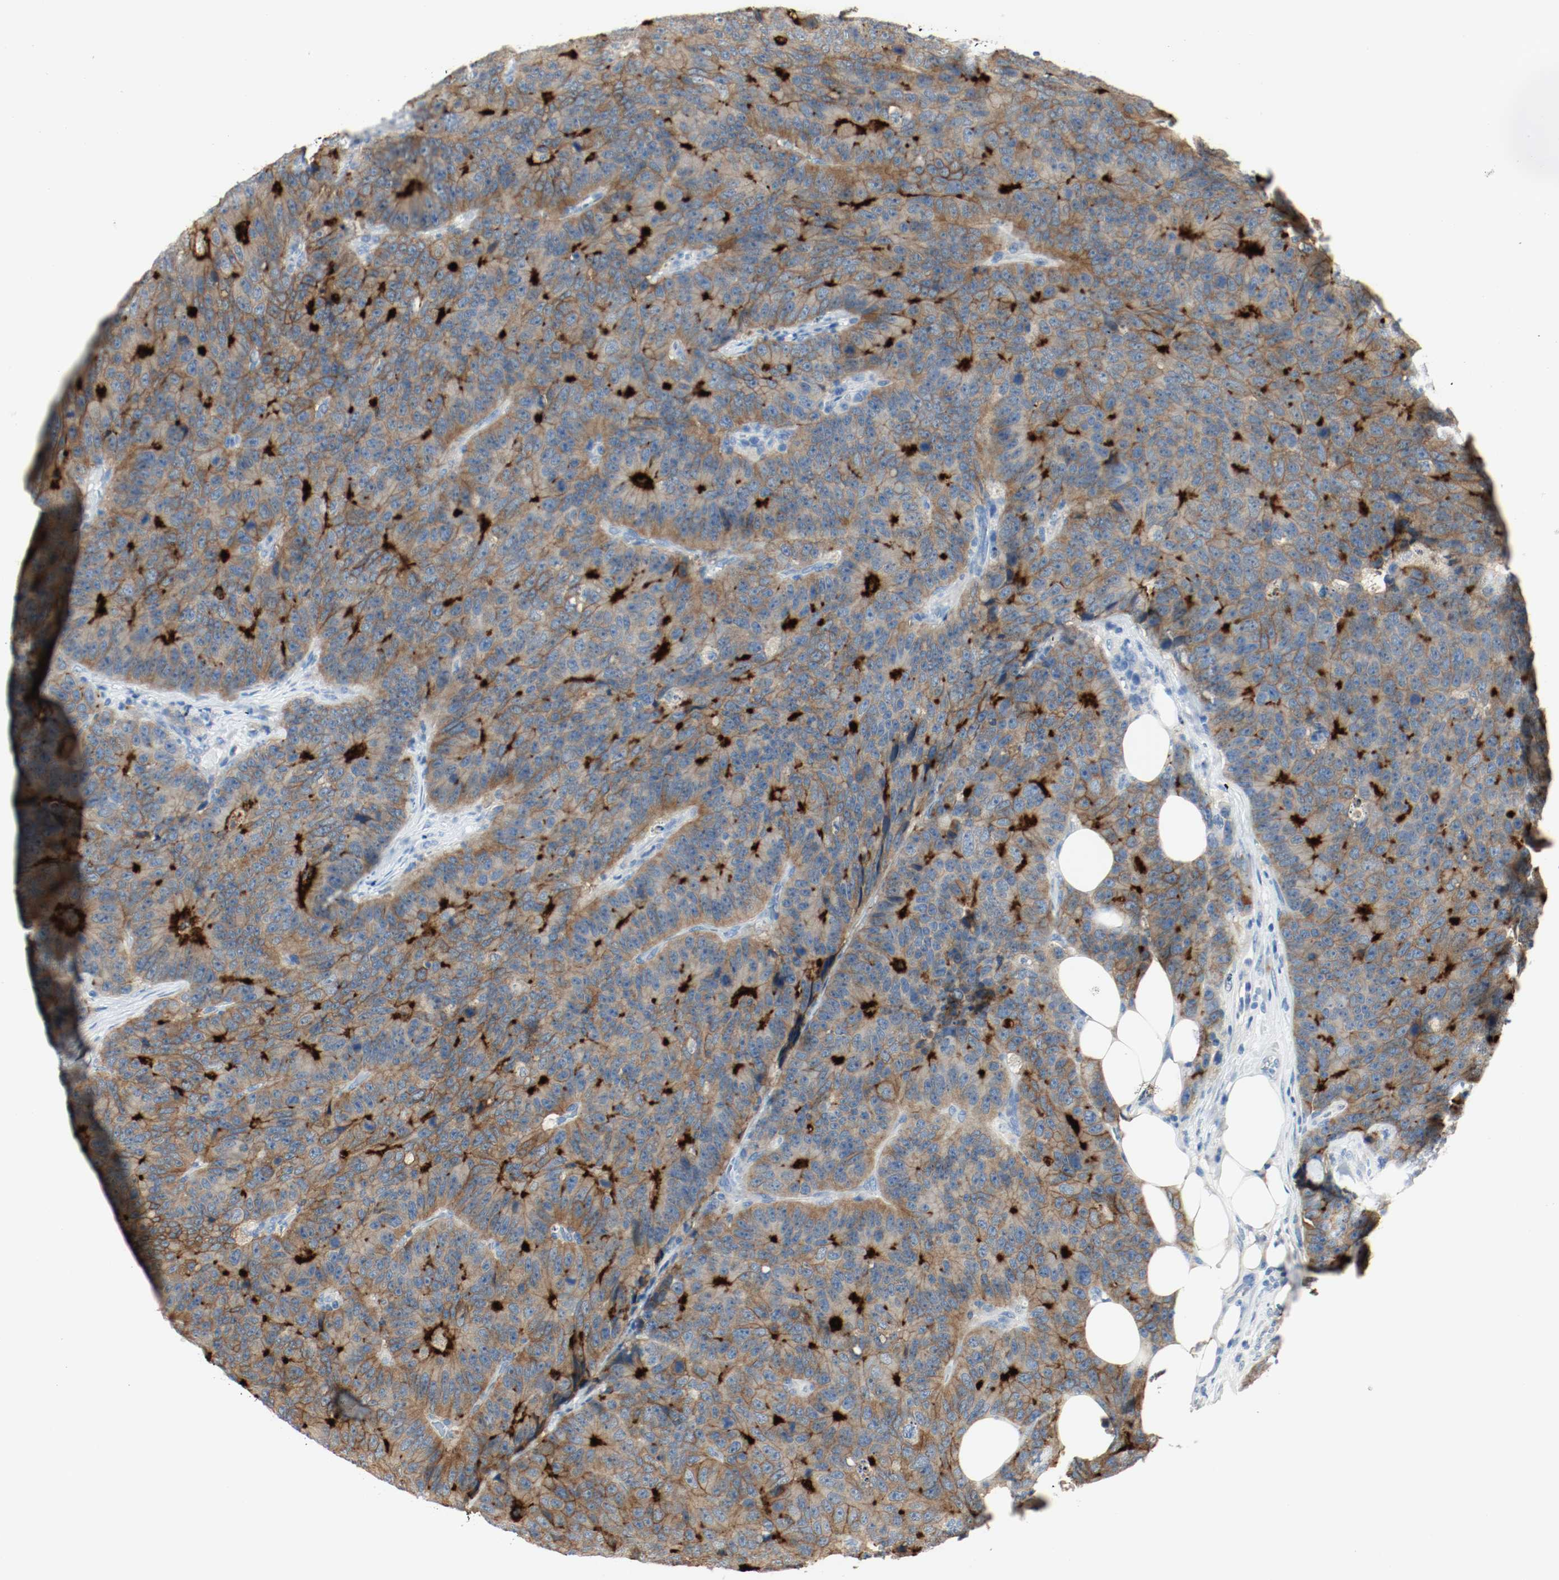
{"staining": {"intensity": "negative", "quantity": "none", "location": "none"}, "tissue": "colorectal cancer", "cell_type": "Tumor cells", "image_type": "cancer", "snomed": [{"axis": "morphology", "description": "Adenocarcinoma, NOS"}, {"axis": "topography", "description": "Colon"}], "caption": "The micrograph demonstrates no staining of tumor cells in colorectal cancer.", "gene": "MELTF", "patient": {"sex": "female", "age": 86}}